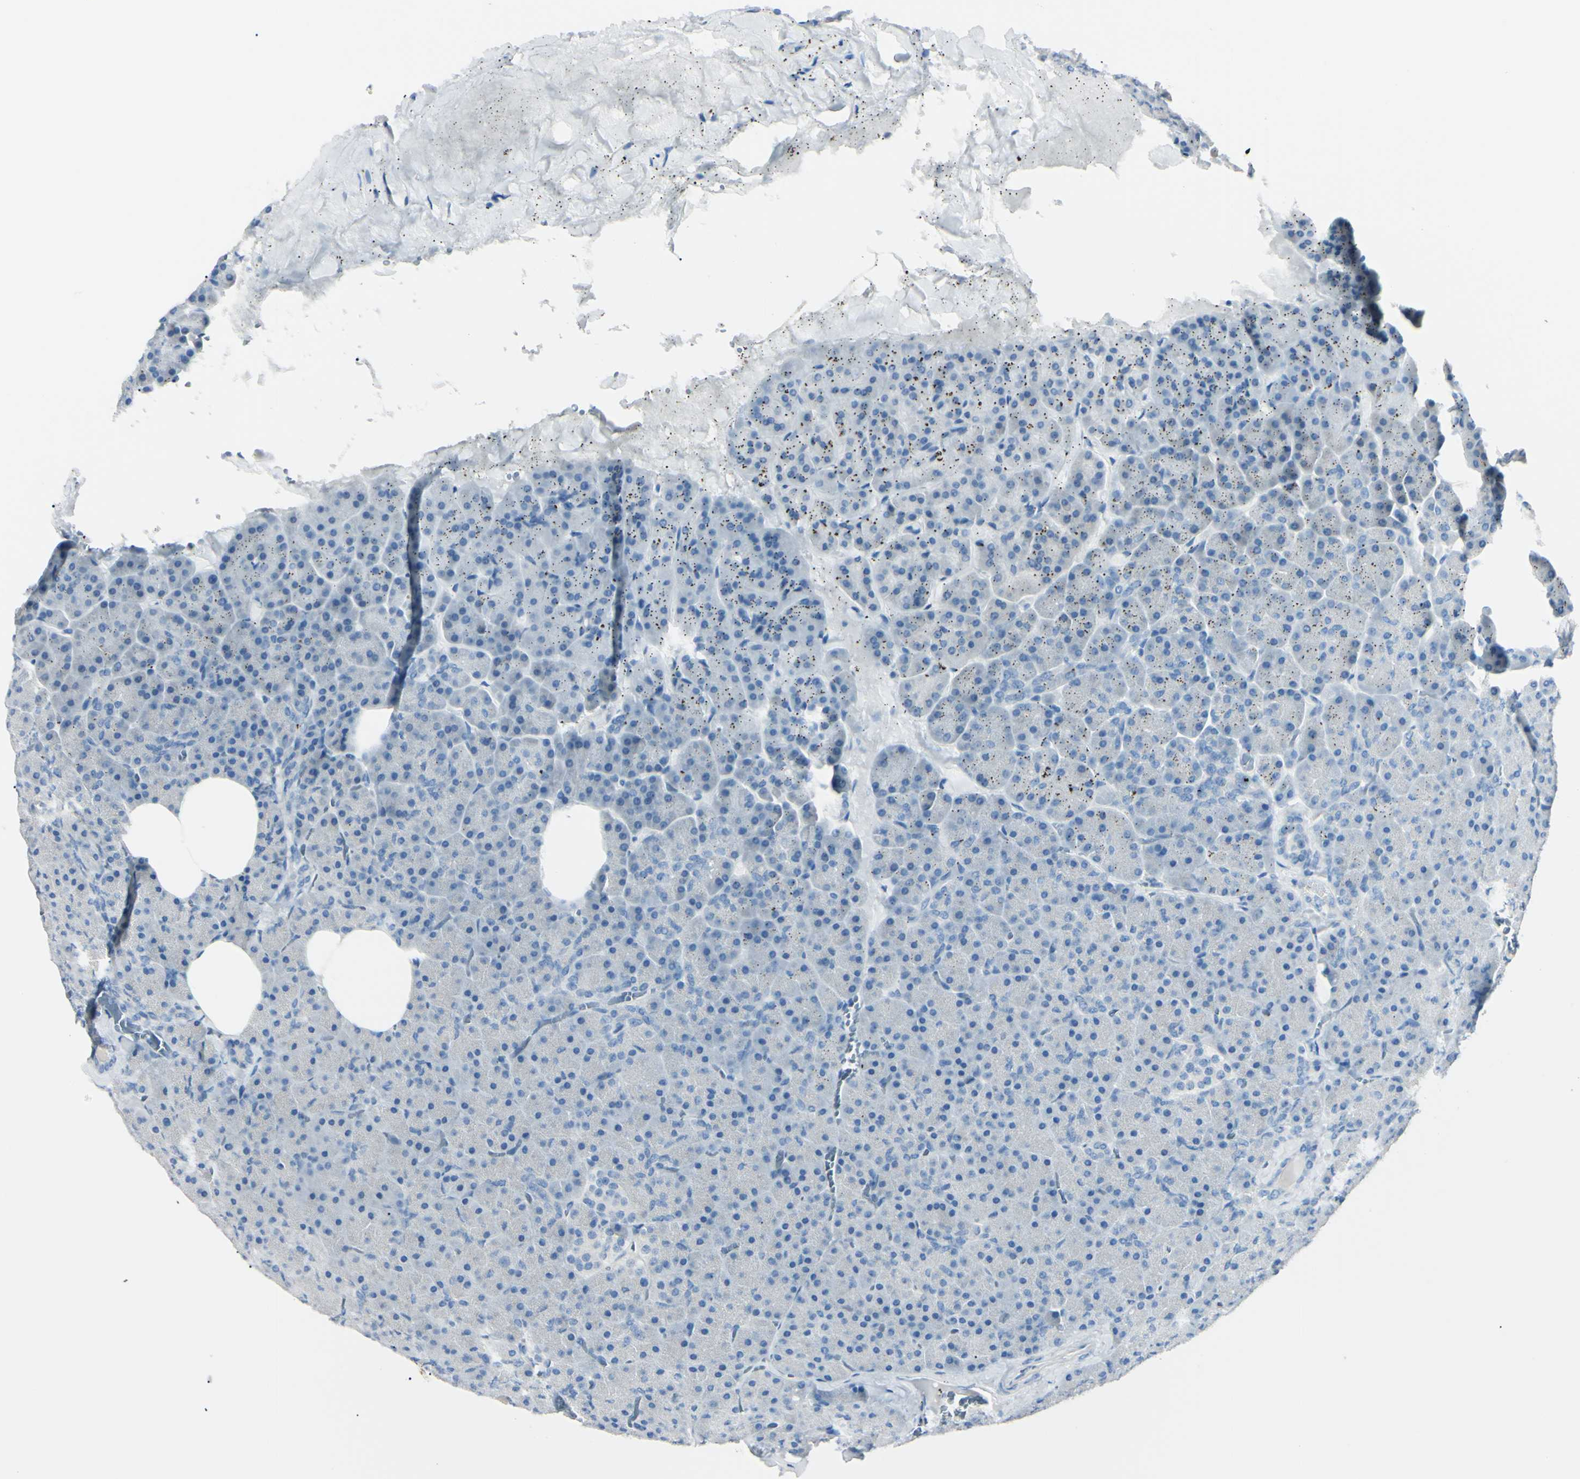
{"staining": {"intensity": "negative", "quantity": "none", "location": "none"}, "tissue": "pancreas", "cell_type": "Exocrine glandular cells", "image_type": "normal", "snomed": [{"axis": "morphology", "description": "Normal tissue, NOS"}, {"axis": "topography", "description": "Pancreas"}], "caption": "A high-resolution photomicrograph shows IHC staining of normal pancreas, which demonstrates no significant positivity in exocrine glandular cells.", "gene": "FOLH1", "patient": {"sex": "female", "age": 35}}